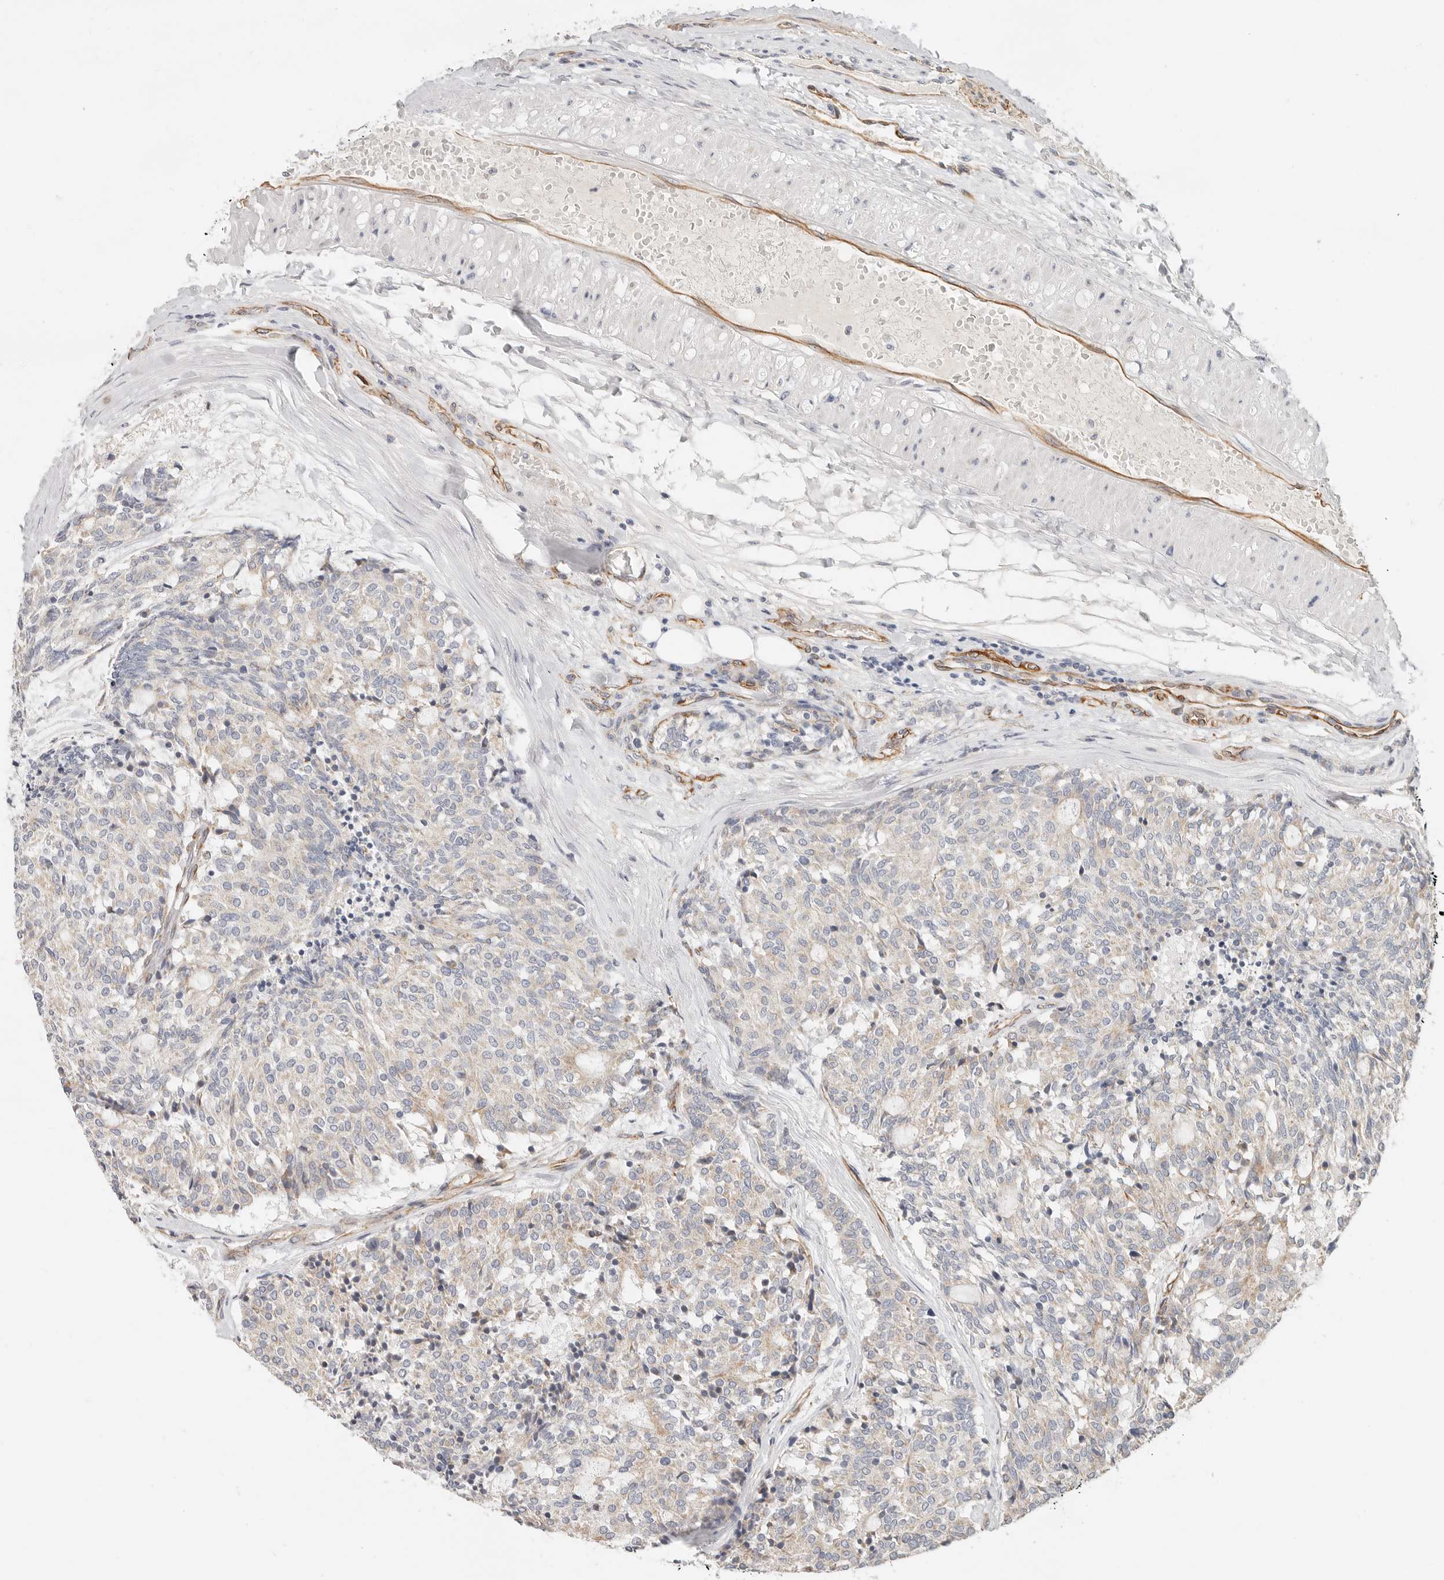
{"staining": {"intensity": "negative", "quantity": "none", "location": "none"}, "tissue": "carcinoid", "cell_type": "Tumor cells", "image_type": "cancer", "snomed": [{"axis": "morphology", "description": "Carcinoid, malignant, NOS"}, {"axis": "topography", "description": "Pancreas"}], "caption": "Histopathology image shows no protein positivity in tumor cells of malignant carcinoid tissue.", "gene": "SPRING1", "patient": {"sex": "female", "age": 54}}